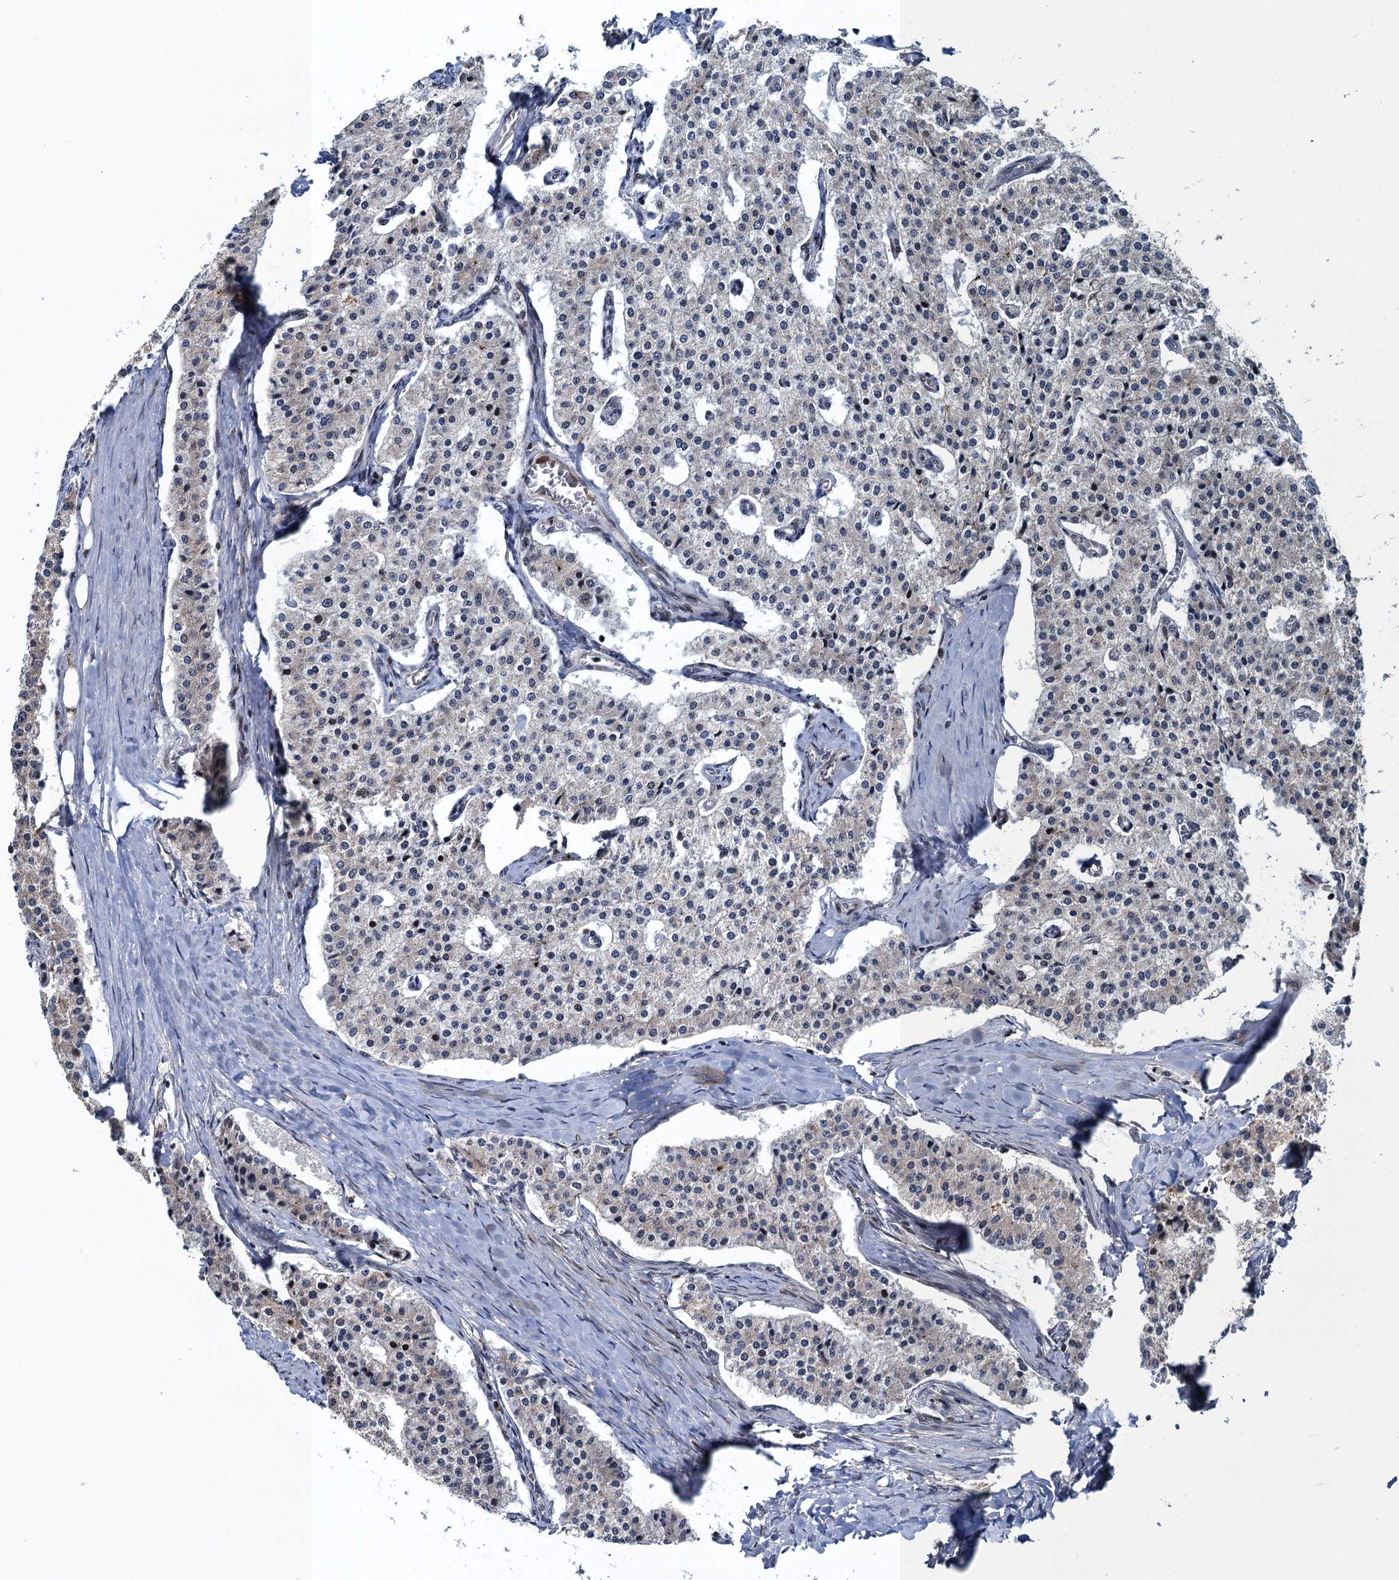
{"staining": {"intensity": "negative", "quantity": "none", "location": "none"}, "tissue": "carcinoid", "cell_type": "Tumor cells", "image_type": "cancer", "snomed": [{"axis": "morphology", "description": "Carcinoid, malignant, NOS"}, {"axis": "topography", "description": "Colon"}], "caption": "Immunohistochemical staining of malignant carcinoid shows no significant staining in tumor cells.", "gene": "ATOSA", "patient": {"sex": "female", "age": 52}}